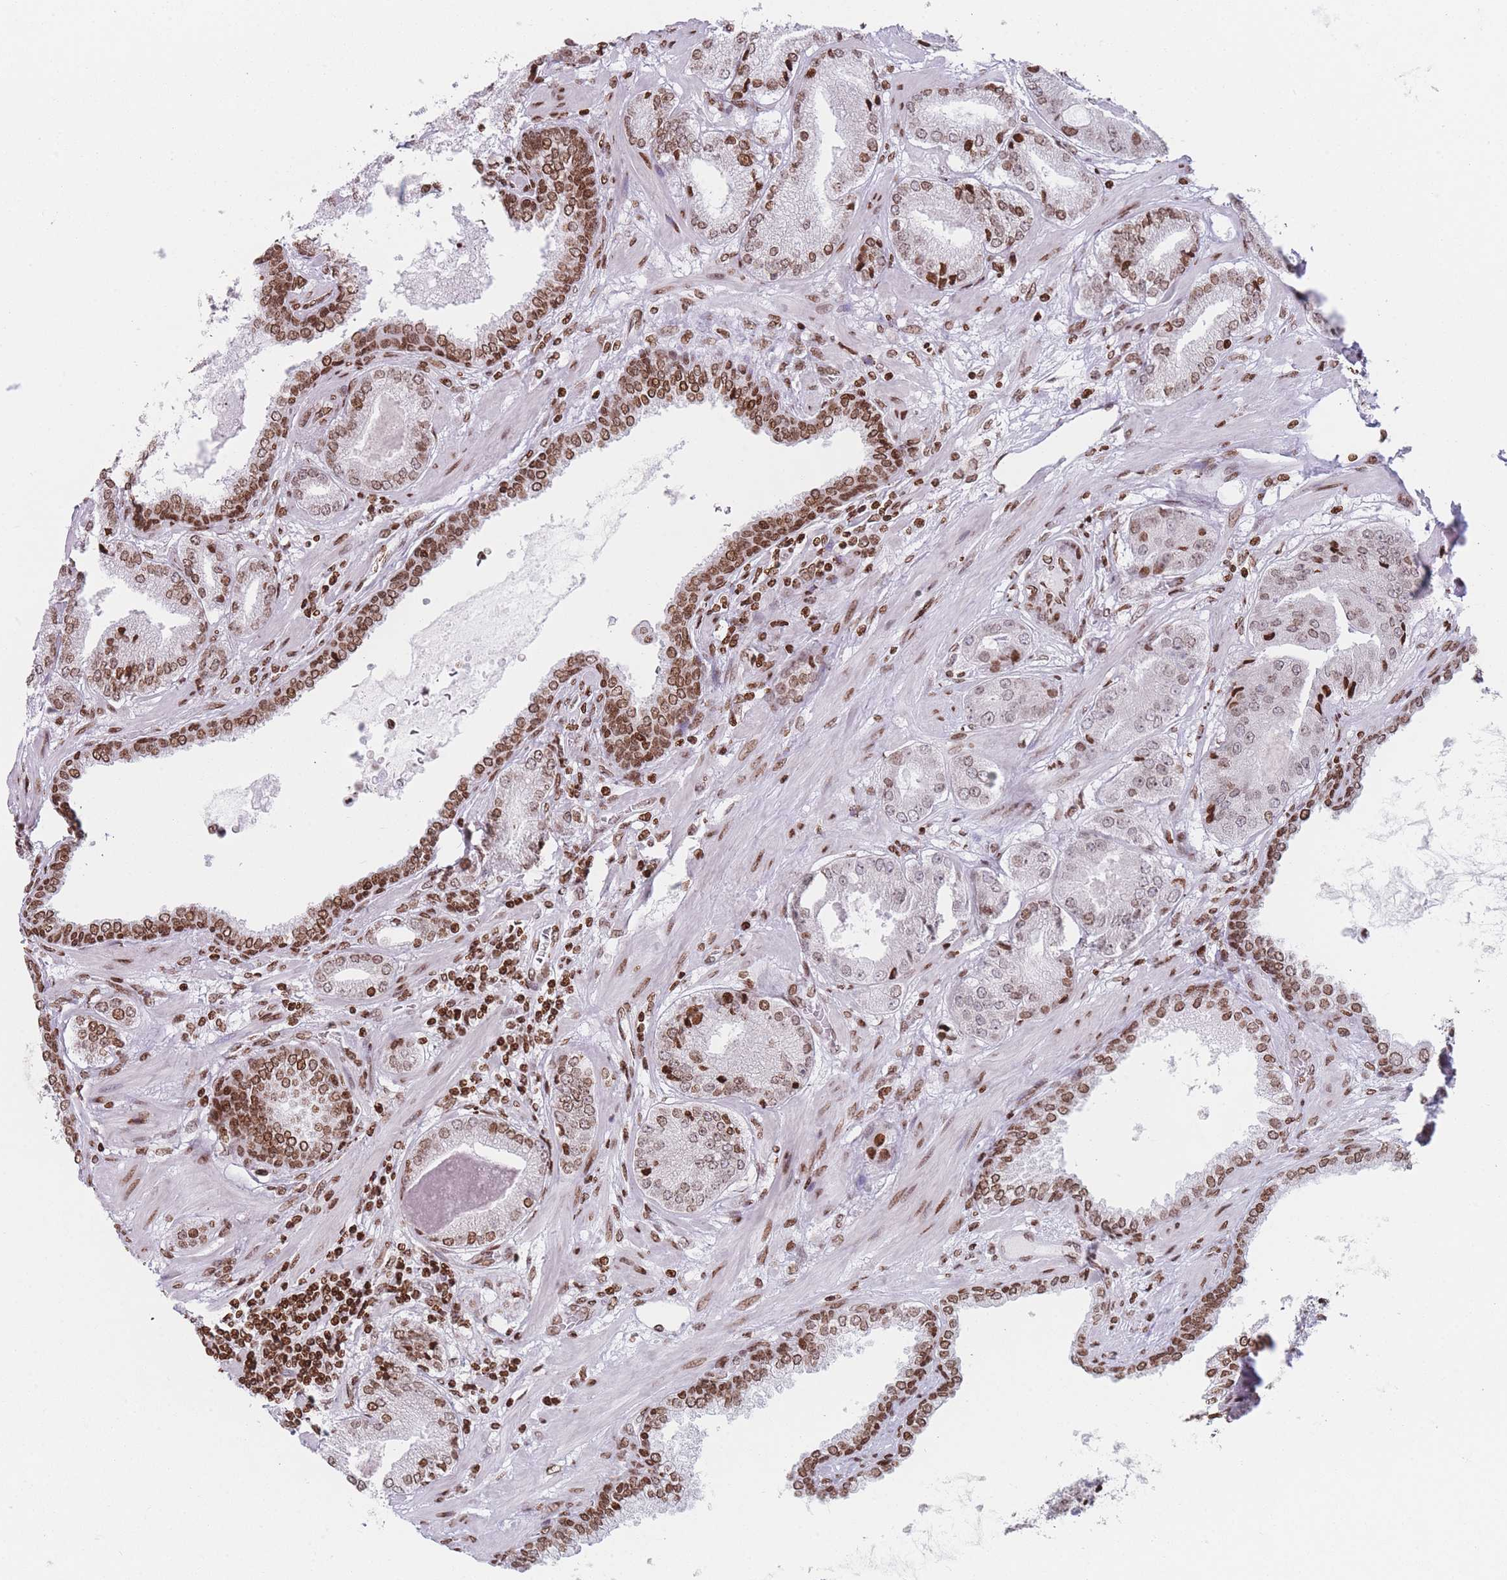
{"staining": {"intensity": "moderate", "quantity": ">75%", "location": "nuclear"}, "tissue": "prostate cancer", "cell_type": "Tumor cells", "image_type": "cancer", "snomed": [{"axis": "morphology", "description": "Adenocarcinoma, High grade"}, {"axis": "topography", "description": "Prostate"}], "caption": "There is medium levels of moderate nuclear positivity in tumor cells of prostate adenocarcinoma (high-grade), as demonstrated by immunohistochemical staining (brown color).", "gene": "AK9", "patient": {"sex": "male", "age": 63}}